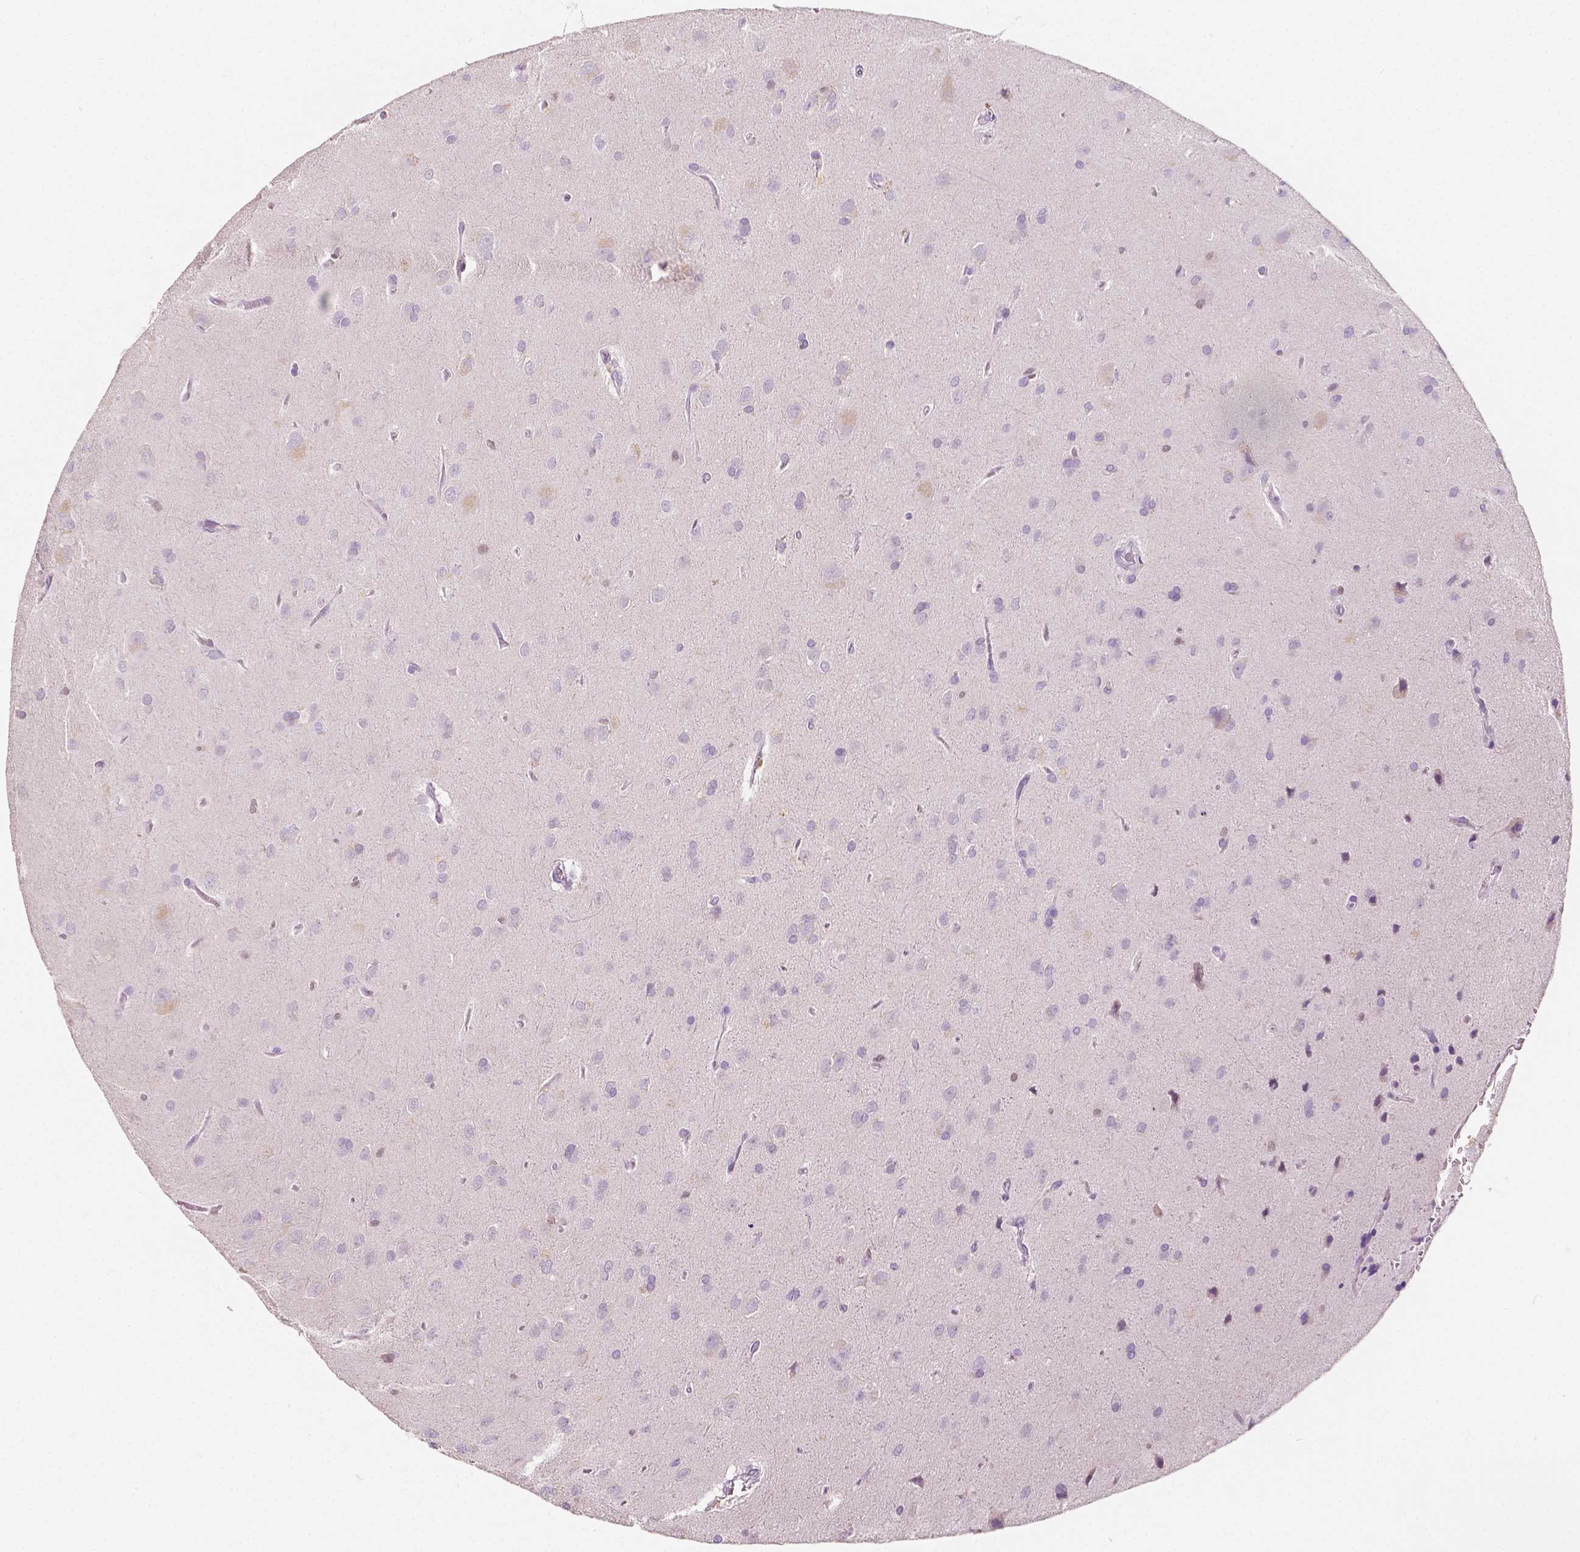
{"staining": {"intensity": "negative", "quantity": "none", "location": "none"}, "tissue": "glioma", "cell_type": "Tumor cells", "image_type": "cancer", "snomed": [{"axis": "morphology", "description": "Glioma, malignant, Low grade"}, {"axis": "topography", "description": "Brain"}], "caption": "Protein analysis of malignant glioma (low-grade) demonstrates no significant expression in tumor cells.", "gene": "TAL1", "patient": {"sex": "male", "age": 58}}